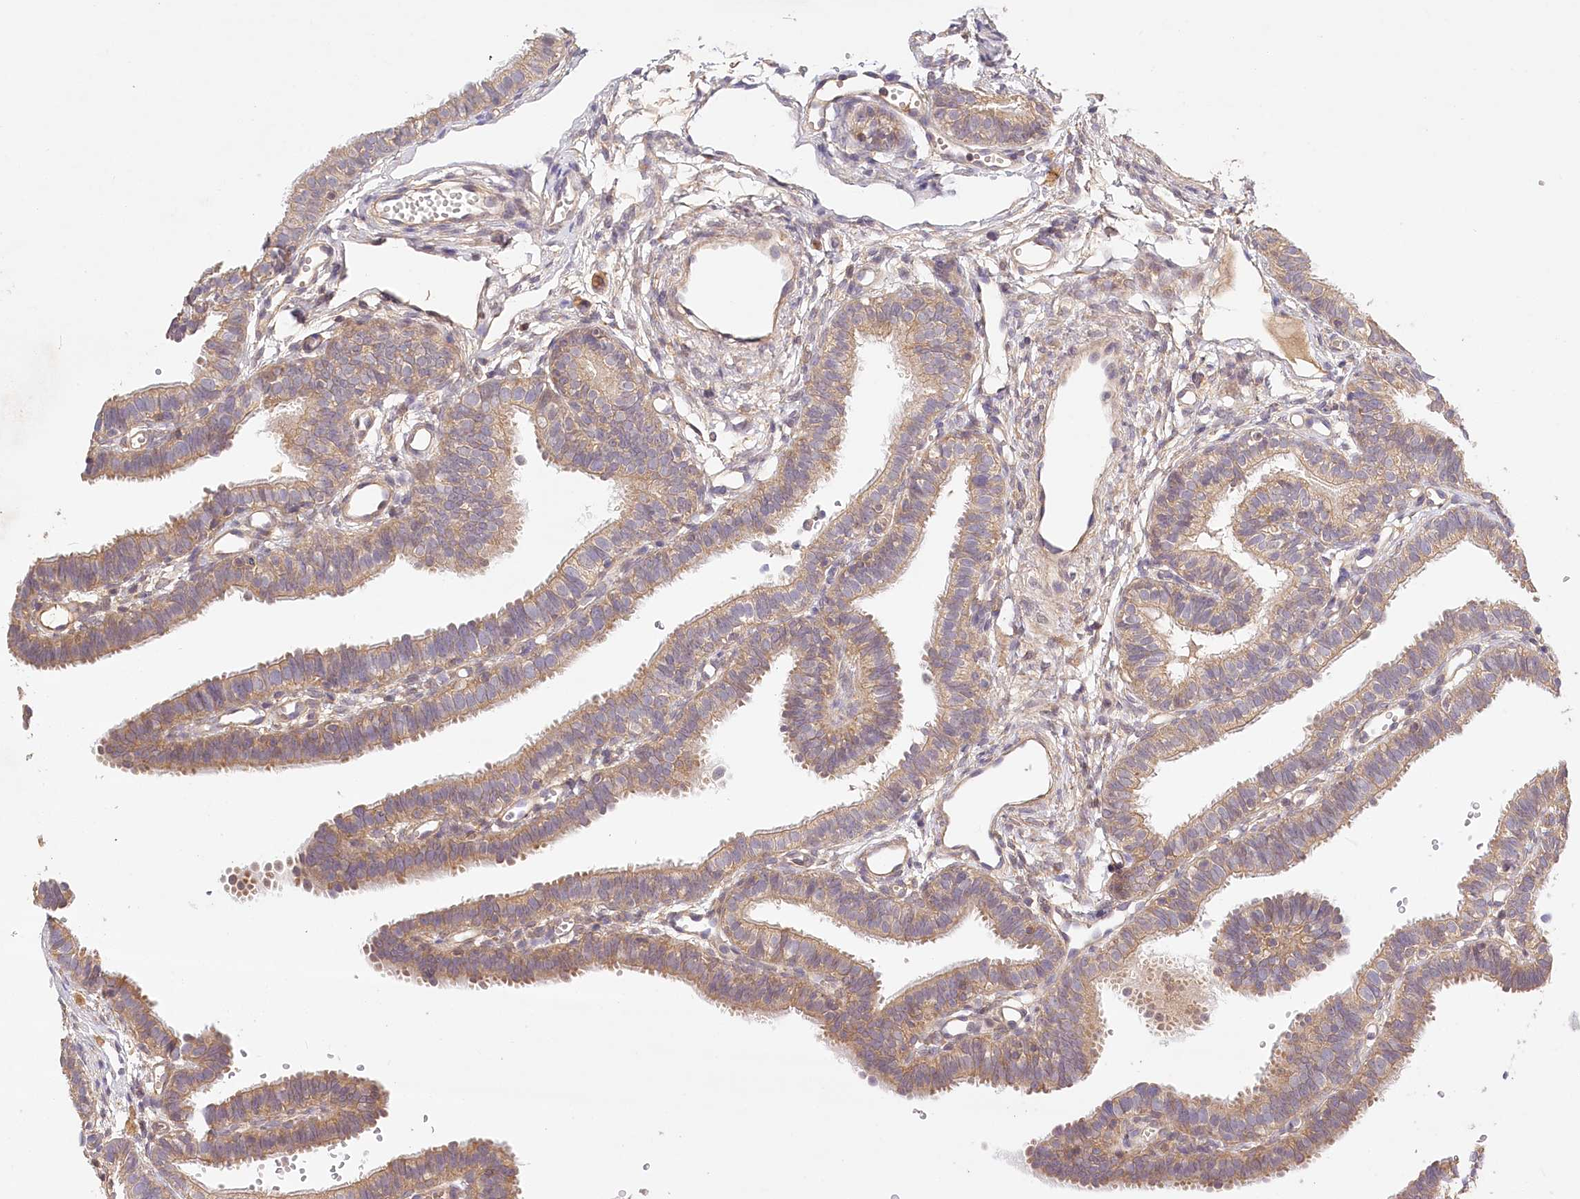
{"staining": {"intensity": "moderate", "quantity": ">75%", "location": "cytoplasmic/membranous"}, "tissue": "fallopian tube", "cell_type": "Glandular cells", "image_type": "normal", "snomed": [{"axis": "morphology", "description": "Normal tissue, NOS"}, {"axis": "topography", "description": "Fallopian tube"}, {"axis": "topography", "description": "Placenta"}], "caption": "A medium amount of moderate cytoplasmic/membranous positivity is present in about >75% of glandular cells in benign fallopian tube.", "gene": "LSS", "patient": {"sex": "female", "age": 34}}